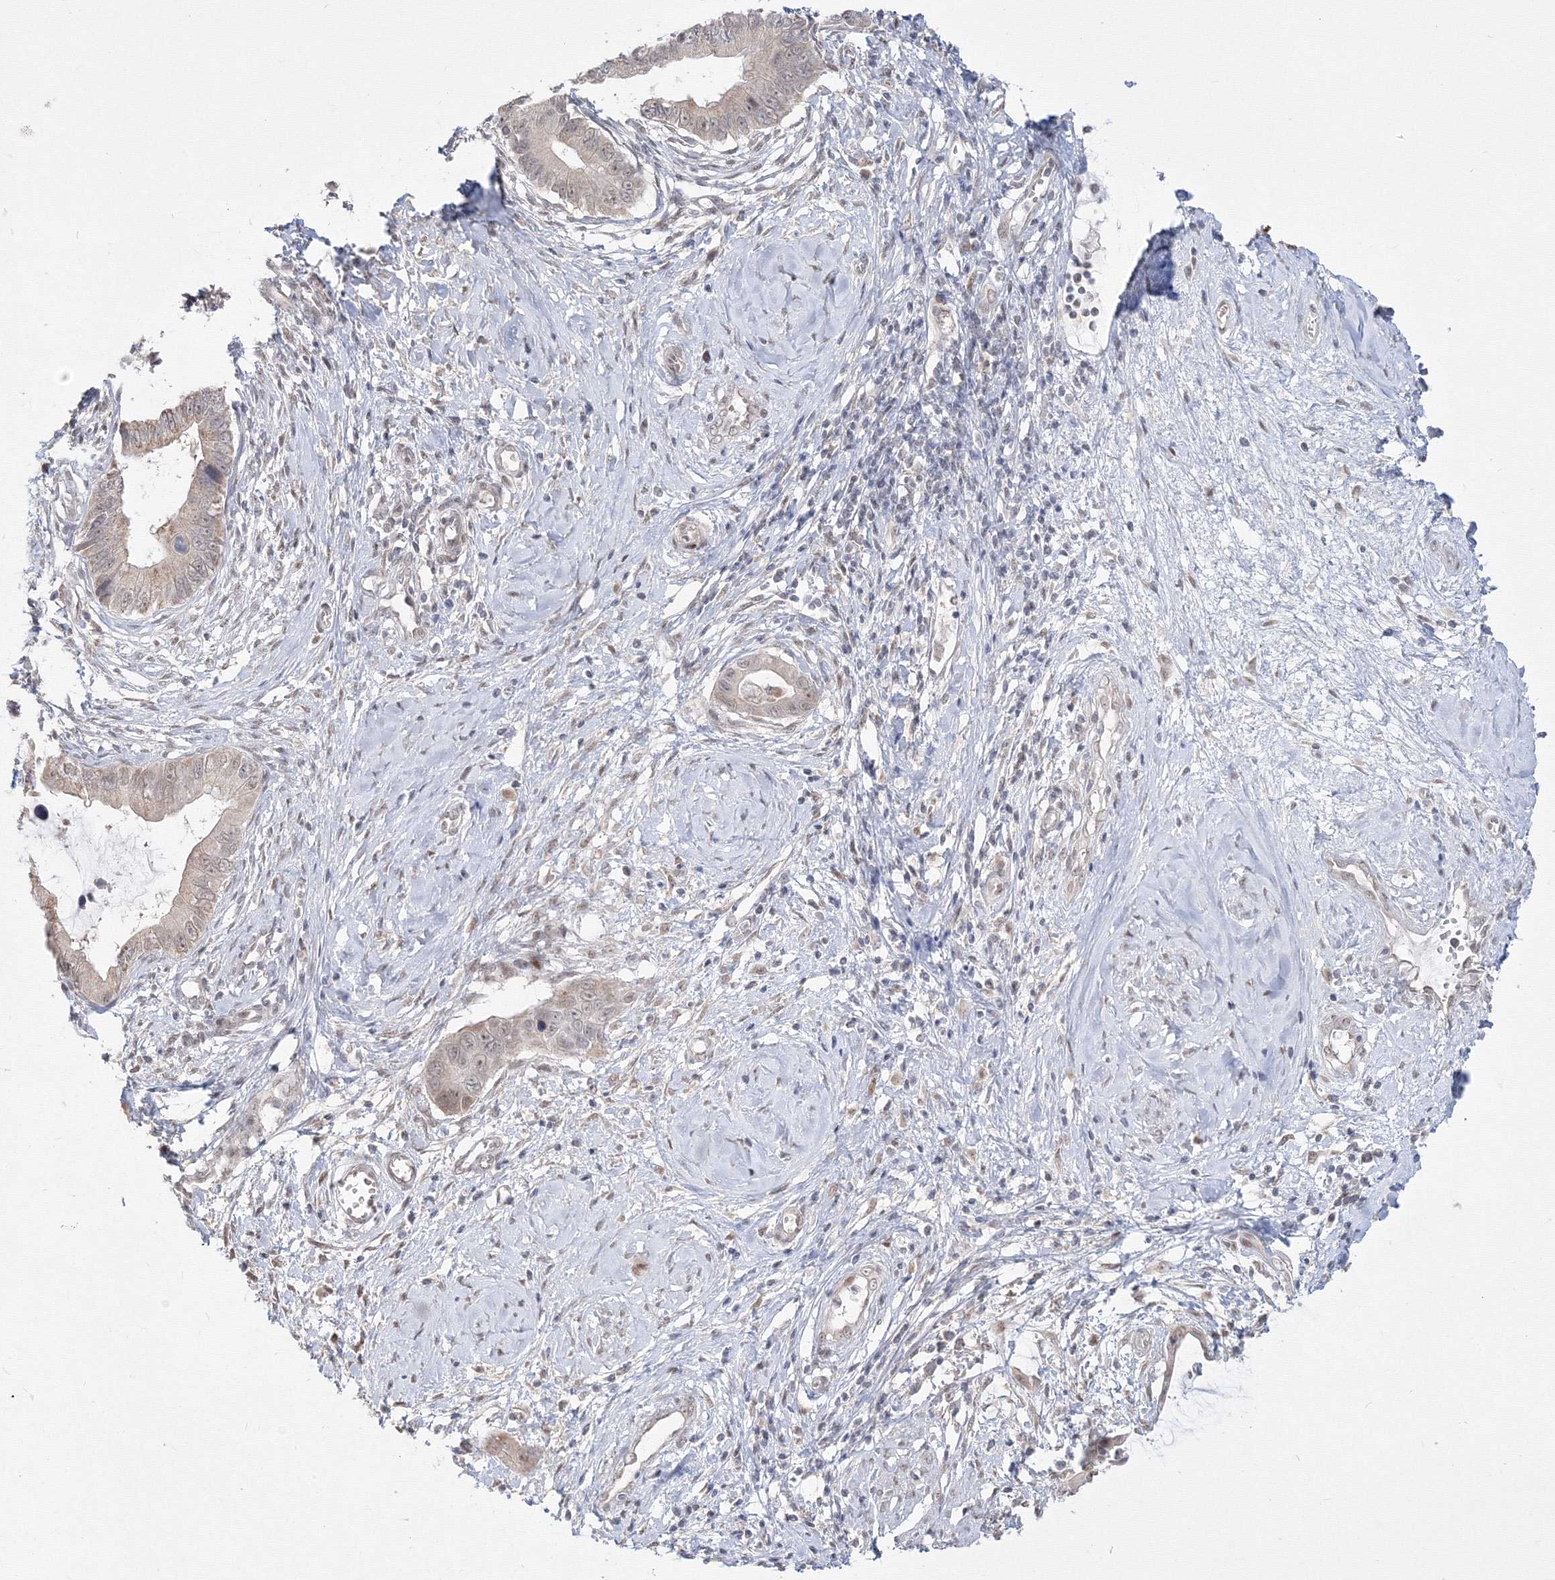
{"staining": {"intensity": "weak", "quantity": "25%-75%", "location": "nuclear"}, "tissue": "cervical cancer", "cell_type": "Tumor cells", "image_type": "cancer", "snomed": [{"axis": "morphology", "description": "Adenocarcinoma, NOS"}, {"axis": "topography", "description": "Cervix"}], "caption": "The micrograph shows a brown stain indicating the presence of a protein in the nuclear of tumor cells in adenocarcinoma (cervical).", "gene": "COPS4", "patient": {"sex": "female", "age": 44}}